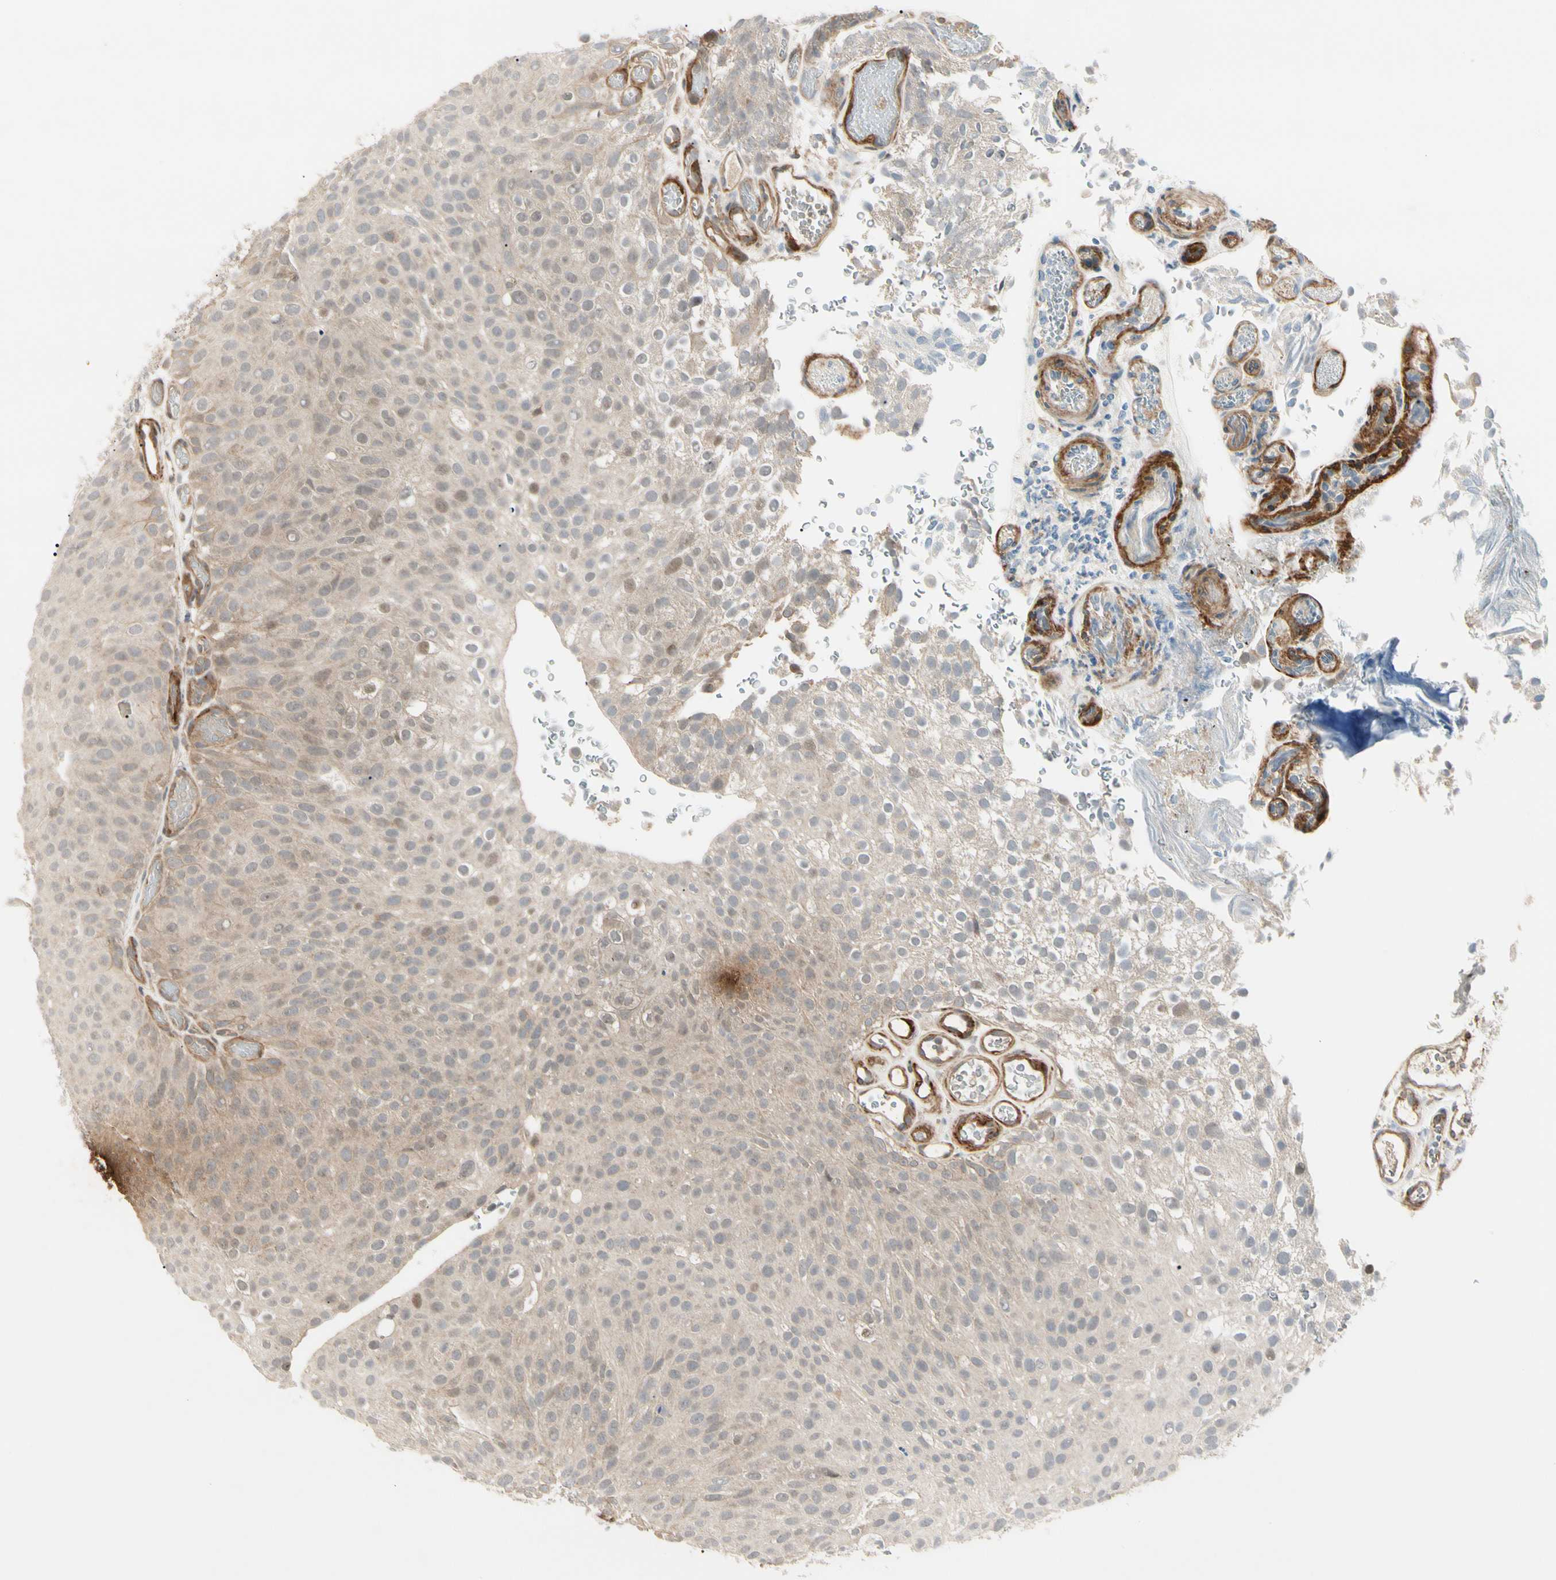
{"staining": {"intensity": "moderate", "quantity": ">75%", "location": "cytoplasmic/membranous"}, "tissue": "urothelial cancer", "cell_type": "Tumor cells", "image_type": "cancer", "snomed": [{"axis": "morphology", "description": "Urothelial carcinoma, Low grade"}, {"axis": "topography", "description": "Urinary bladder"}], "caption": "This is a photomicrograph of immunohistochemistry (IHC) staining of urothelial cancer, which shows moderate staining in the cytoplasmic/membranous of tumor cells.", "gene": "F2R", "patient": {"sex": "male", "age": 78}}